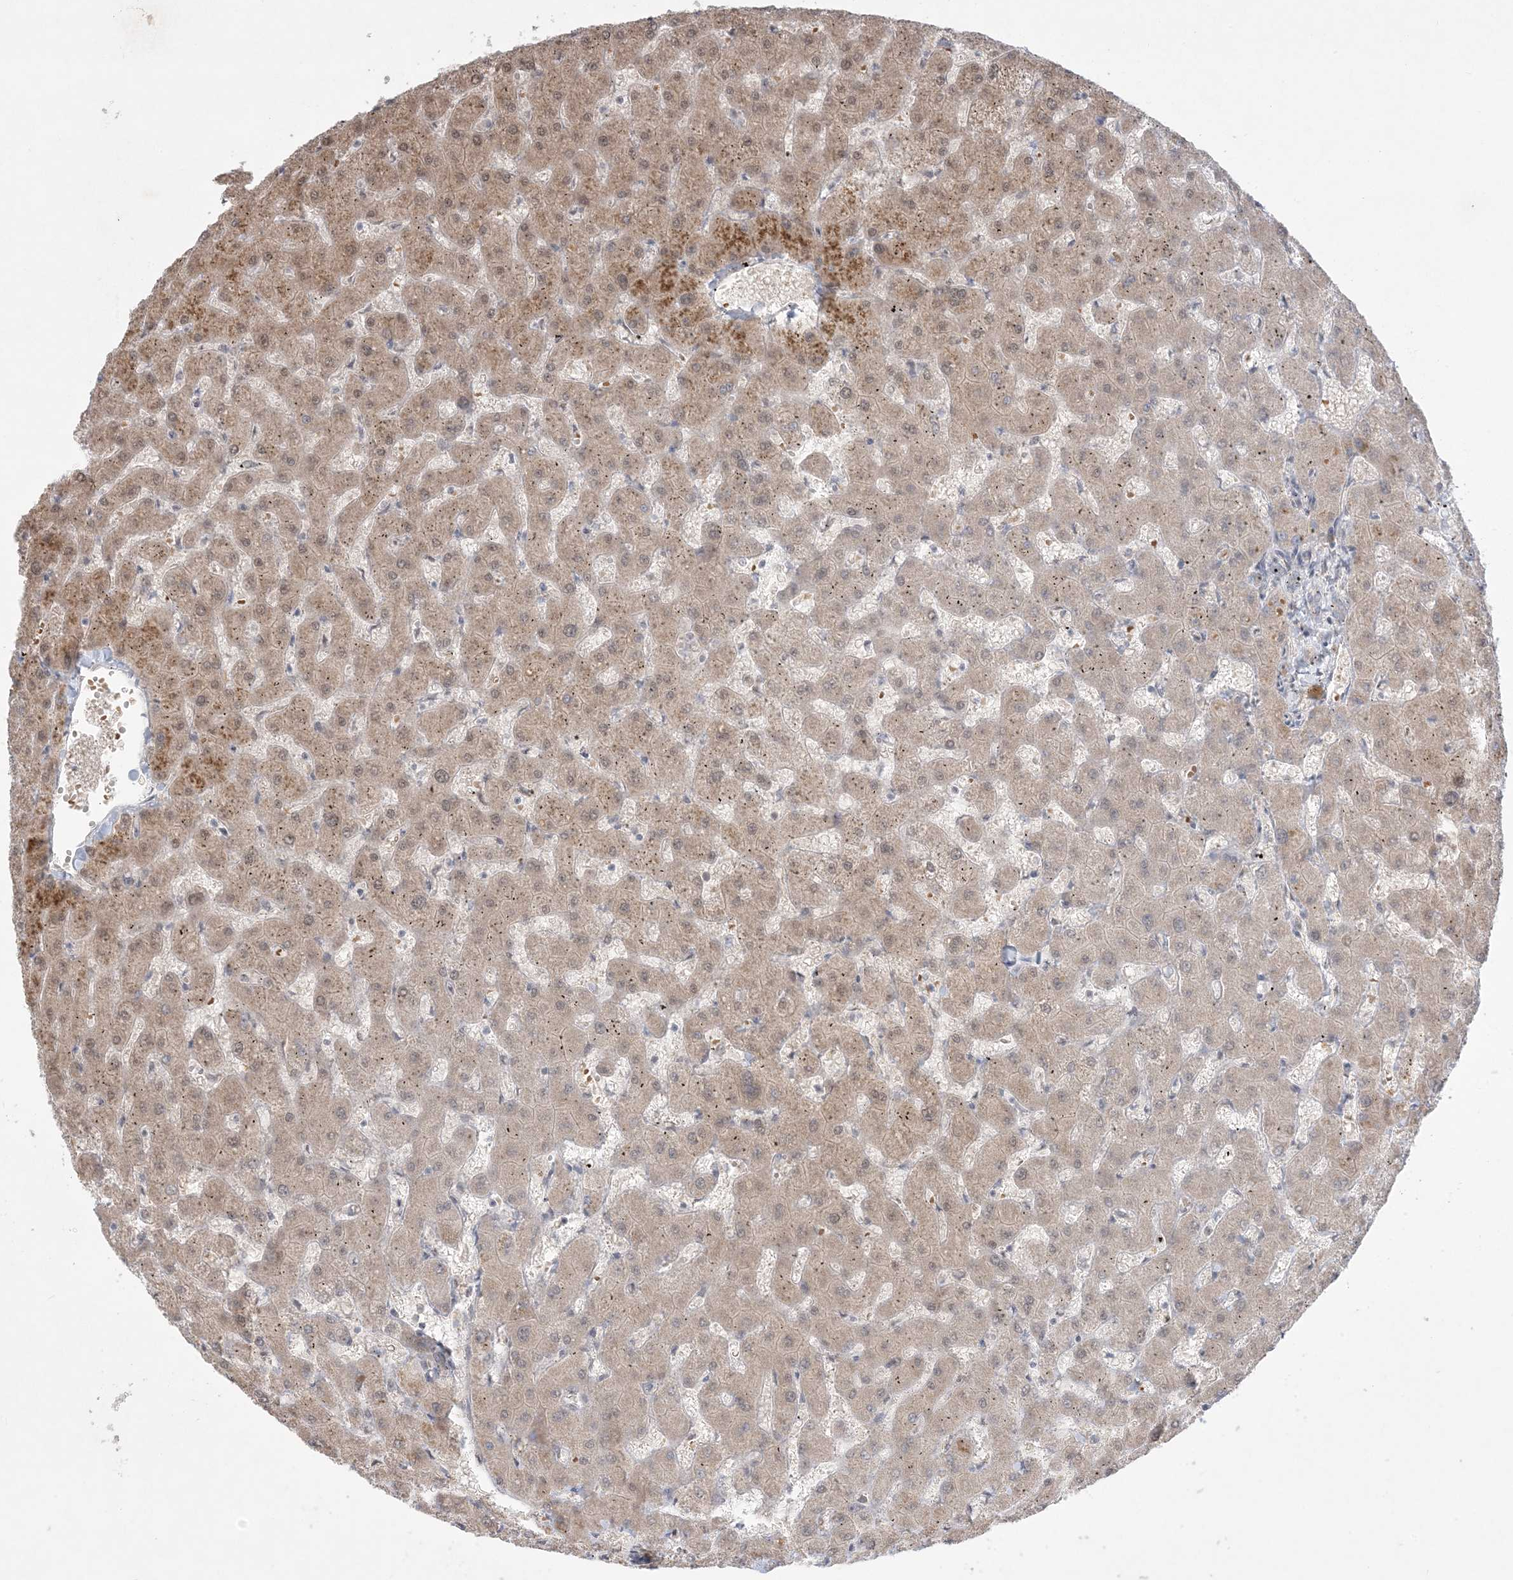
{"staining": {"intensity": "negative", "quantity": "none", "location": "none"}, "tissue": "liver", "cell_type": "Cholangiocytes", "image_type": "normal", "snomed": [{"axis": "morphology", "description": "Normal tissue, NOS"}, {"axis": "topography", "description": "Liver"}], "caption": "Human liver stained for a protein using IHC shows no staining in cholangiocytes.", "gene": "MMGT1", "patient": {"sex": "female", "age": 63}}